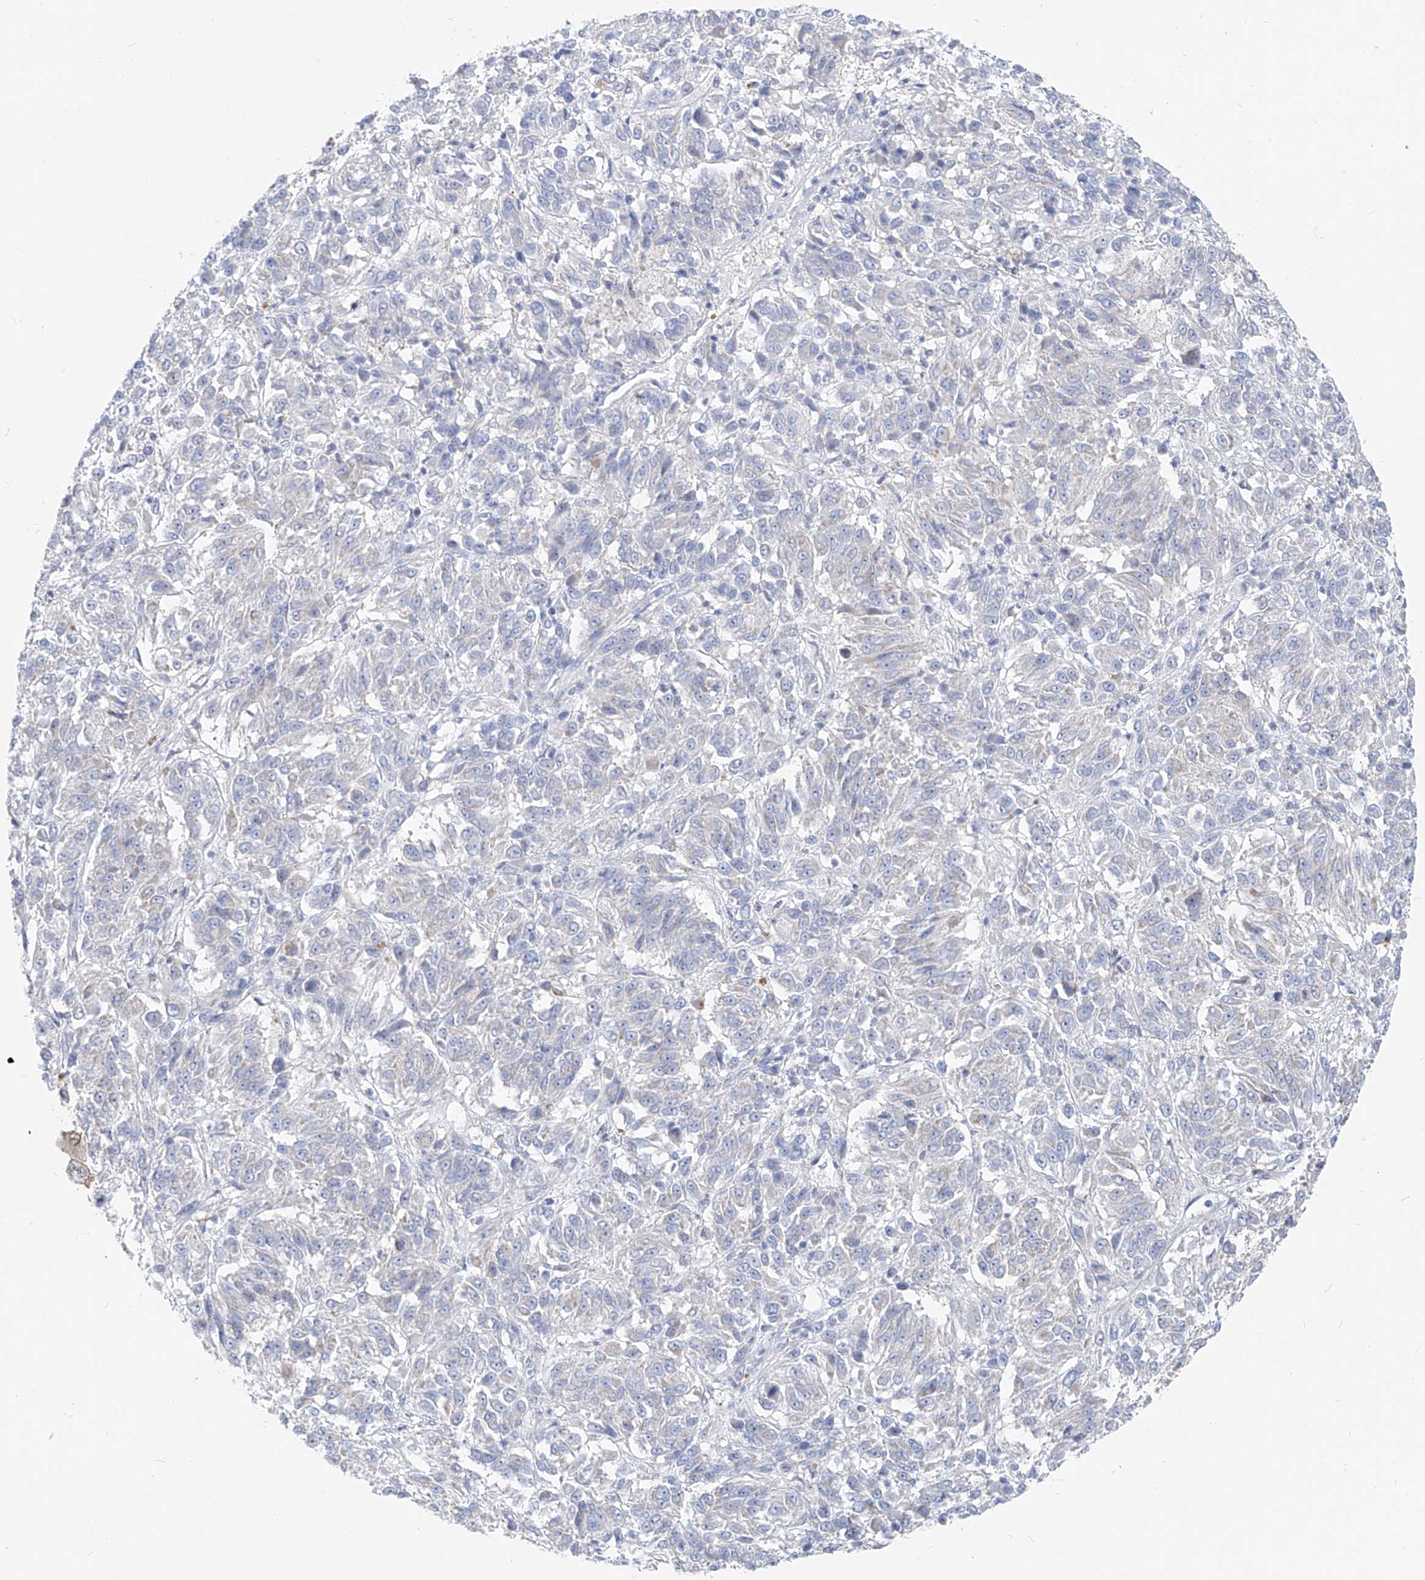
{"staining": {"intensity": "negative", "quantity": "none", "location": "none"}, "tissue": "melanoma", "cell_type": "Tumor cells", "image_type": "cancer", "snomed": [{"axis": "morphology", "description": "Malignant melanoma, Metastatic site"}, {"axis": "topography", "description": "Lung"}], "caption": "Tumor cells are negative for protein expression in human melanoma.", "gene": "UFL1", "patient": {"sex": "male", "age": 64}}